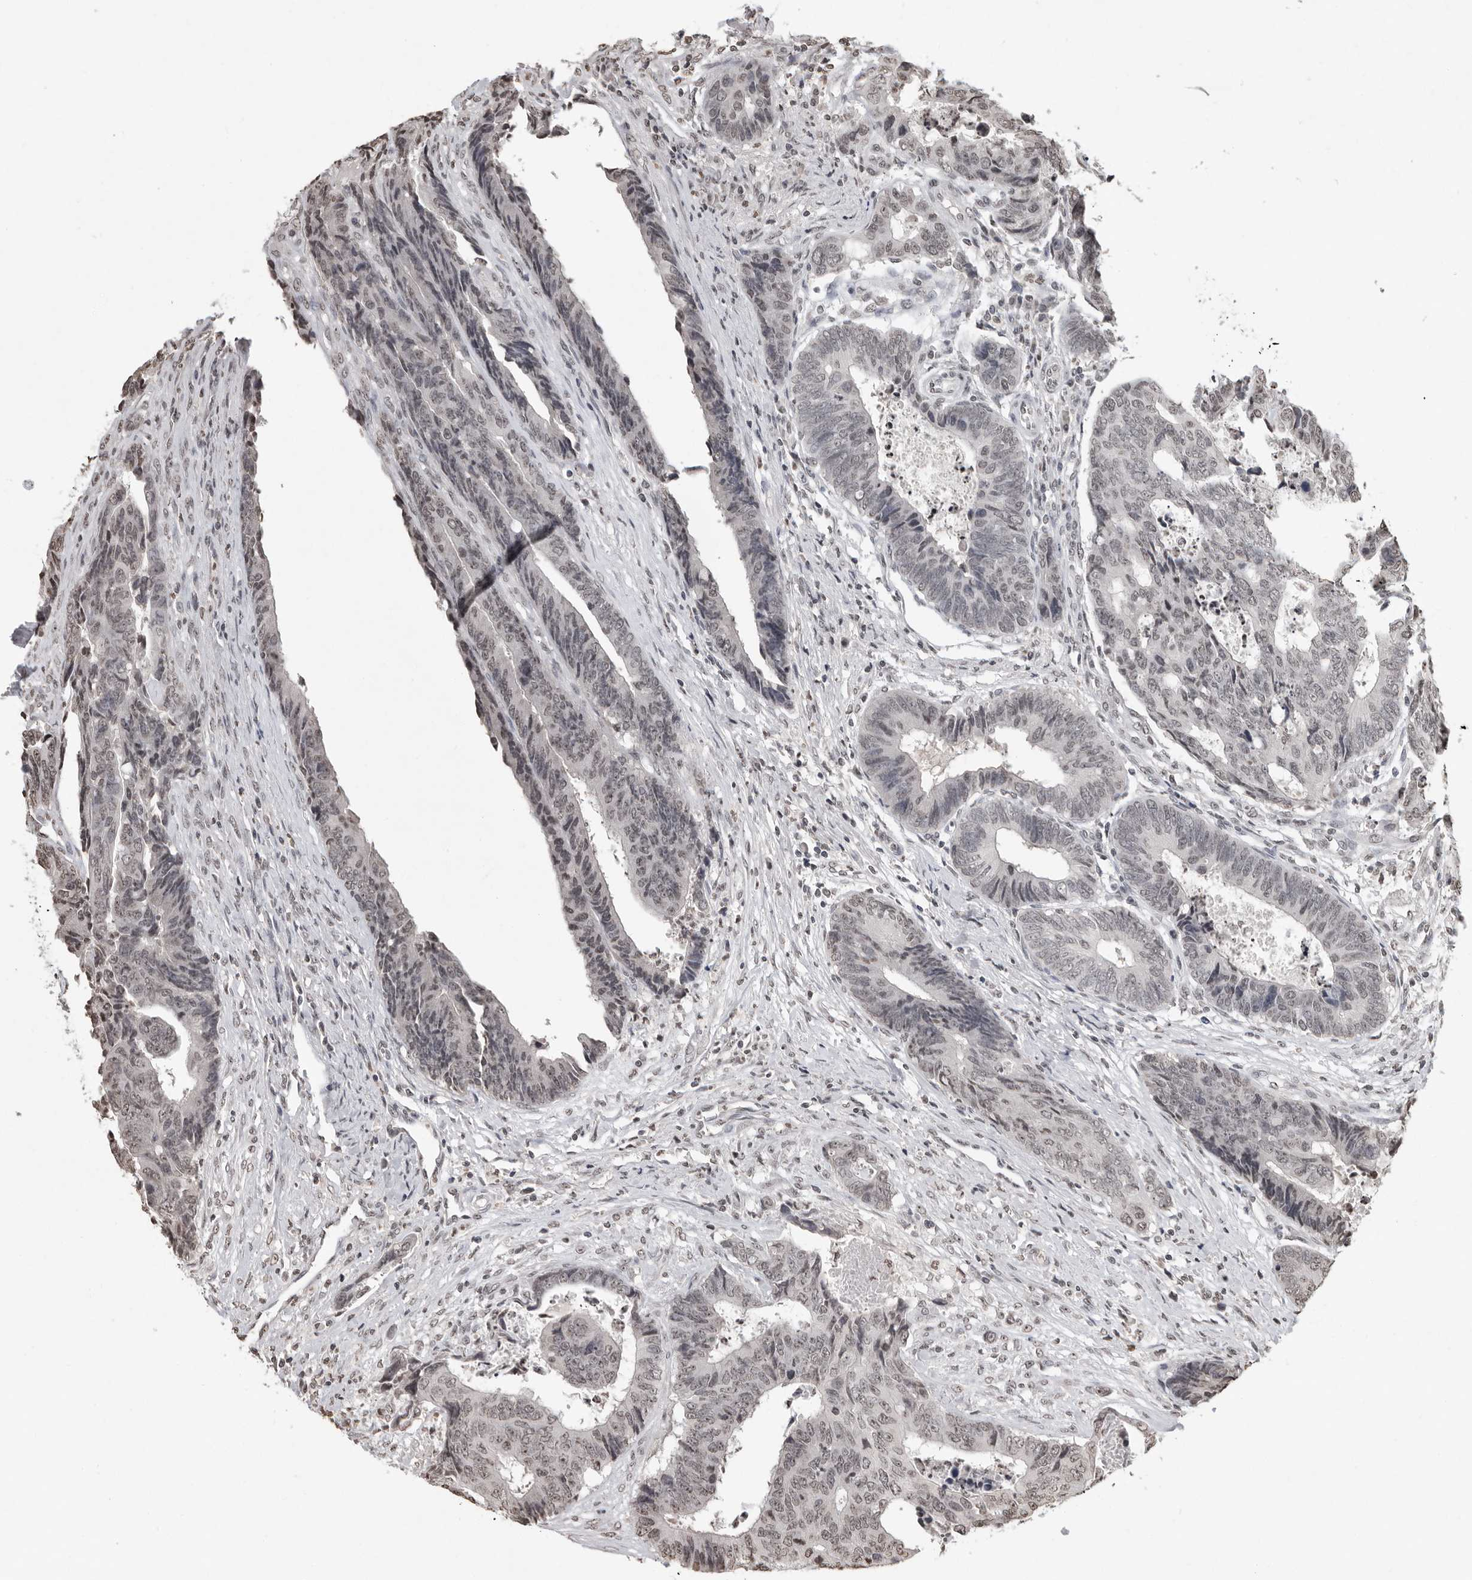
{"staining": {"intensity": "weak", "quantity": "25%-75%", "location": "nuclear"}, "tissue": "colorectal cancer", "cell_type": "Tumor cells", "image_type": "cancer", "snomed": [{"axis": "morphology", "description": "Adenocarcinoma, NOS"}, {"axis": "topography", "description": "Rectum"}], "caption": "Protein analysis of colorectal cancer (adenocarcinoma) tissue reveals weak nuclear expression in approximately 25%-75% of tumor cells. (DAB IHC with brightfield microscopy, high magnification).", "gene": "WDR45", "patient": {"sex": "male", "age": 84}}